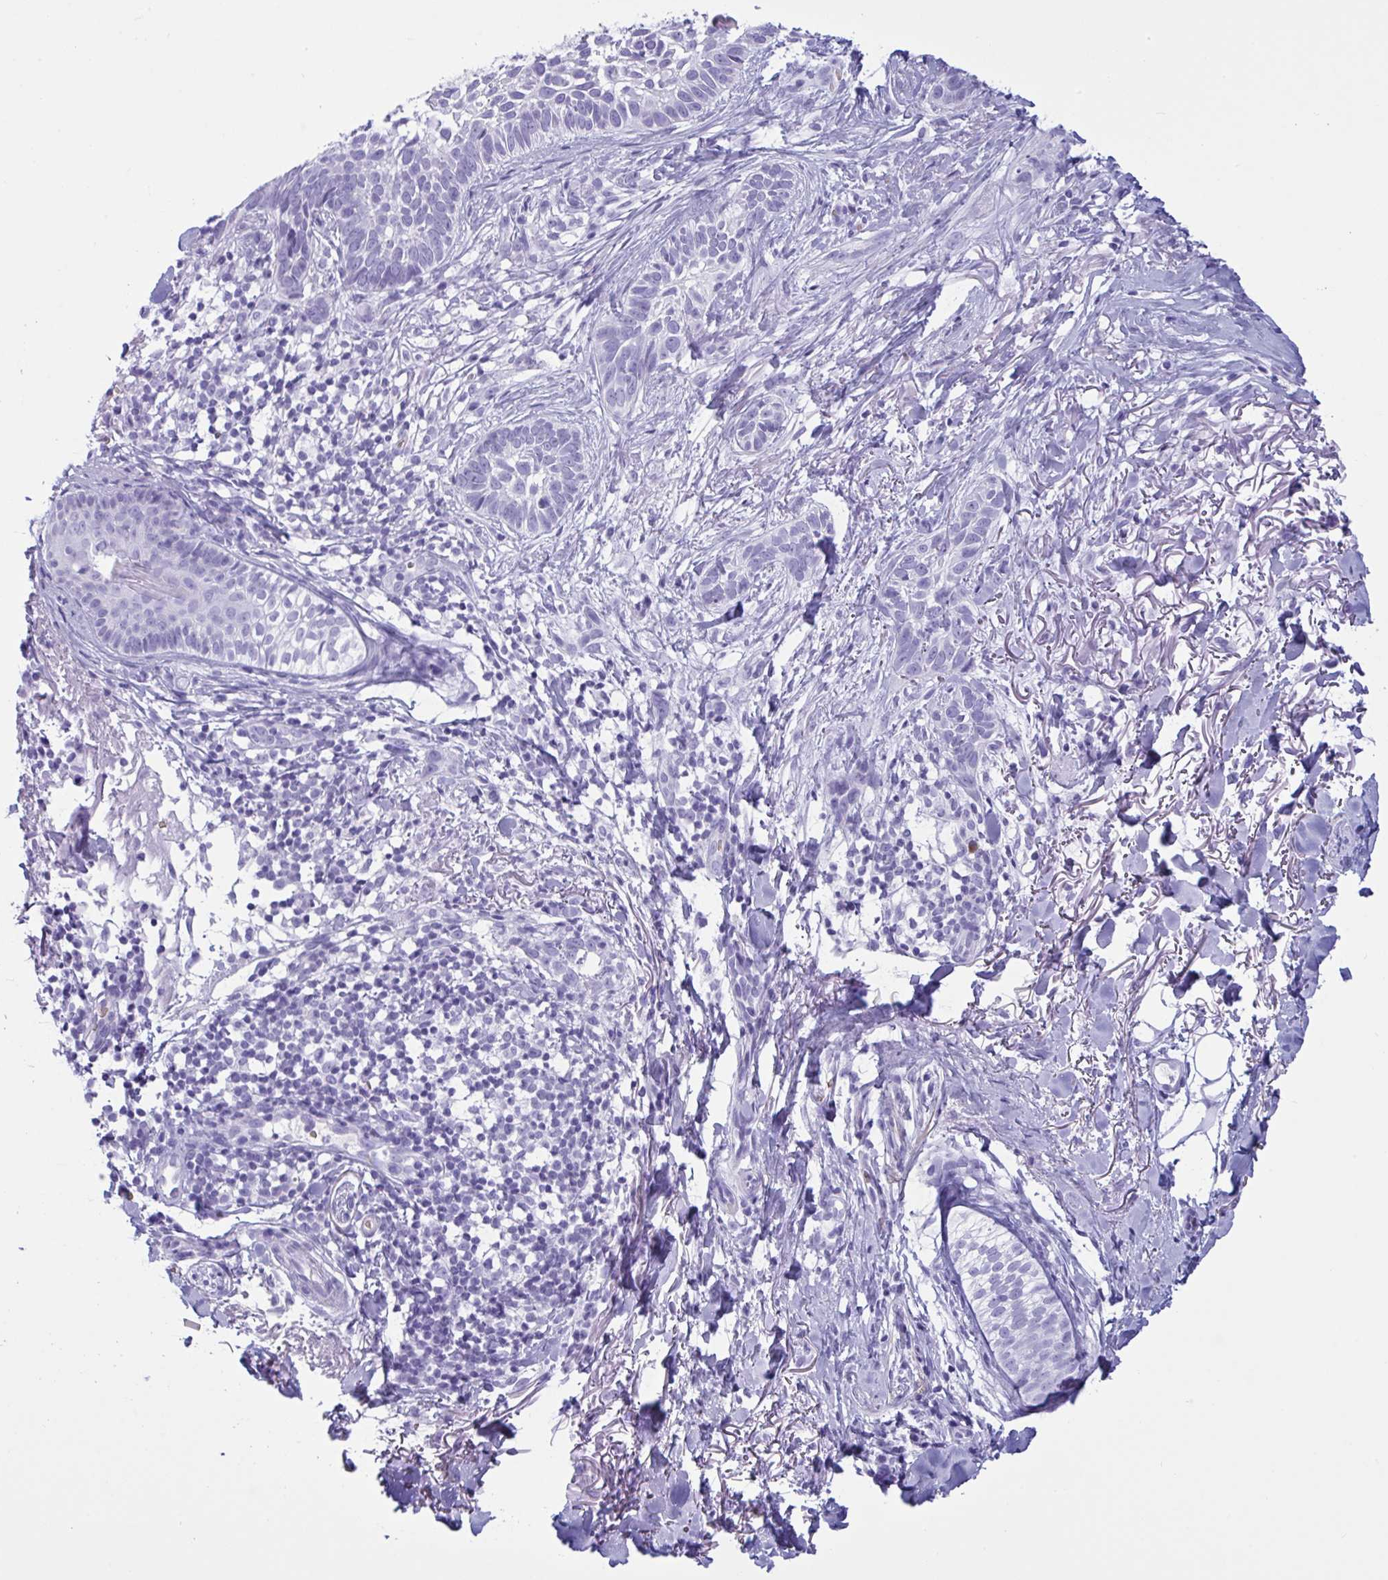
{"staining": {"intensity": "negative", "quantity": "none", "location": "none"}, "tissue": "skin cancer", "cell_type": "Tumor cells", "image_type": "cancer", "snomed": [{"axis": "morphology", "description": "Basal cell carcinoma"}, {"axis": "topography", "description": "Skin"}, {"axis": "topography", "description": "Skin of face"}], "caption": "A photomicrograph of basal cell carcinoma (skin) stained for a protein displays no brown staining in tumor cells. (DAB IHC with hematoxylin counter stain).", "gene": "SLC2A1", "patient": {"sex": "female", "age": 90}}